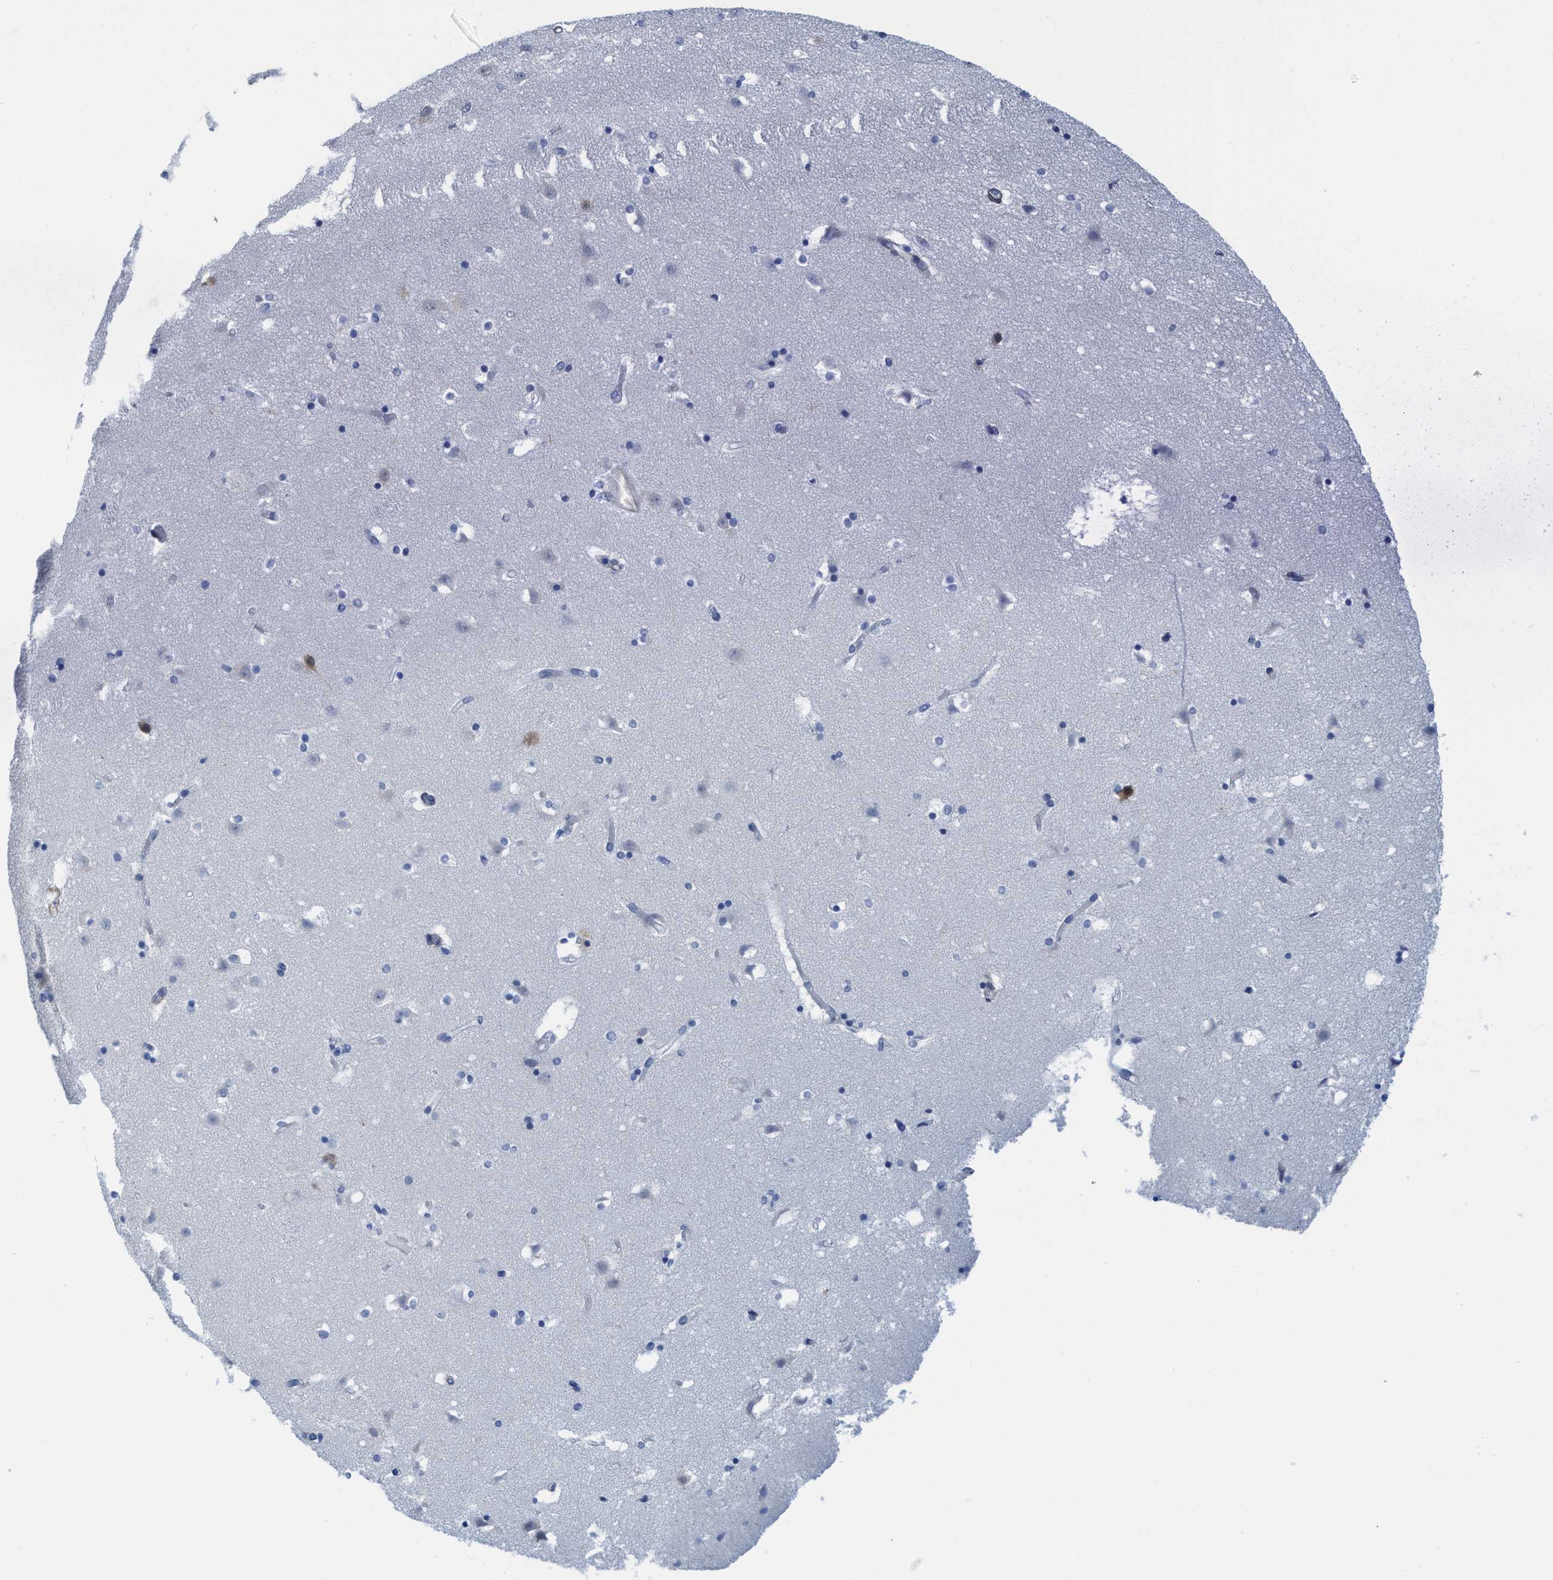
{"staining": {"intensity": "weak", "quantity": "<25%", "location": "cytoplasmic/membranous,nuclear"}, "tissue": "caudate", "cell_type": "Glial cells", "image_type": "normal", "snomed": [{"axis": "morphology", "description": "Normal tissue, NOS"}, {"axis": "topography", "description": "Lateral ventricle wall"}], "caption": "Glial cells show no significant protein expression in unremarkable caudate. (DAB IHC visualized using brightfield microscopy, high magnification).", "gene": "TUB", "patient": {"sex": "male", "age": 45}}